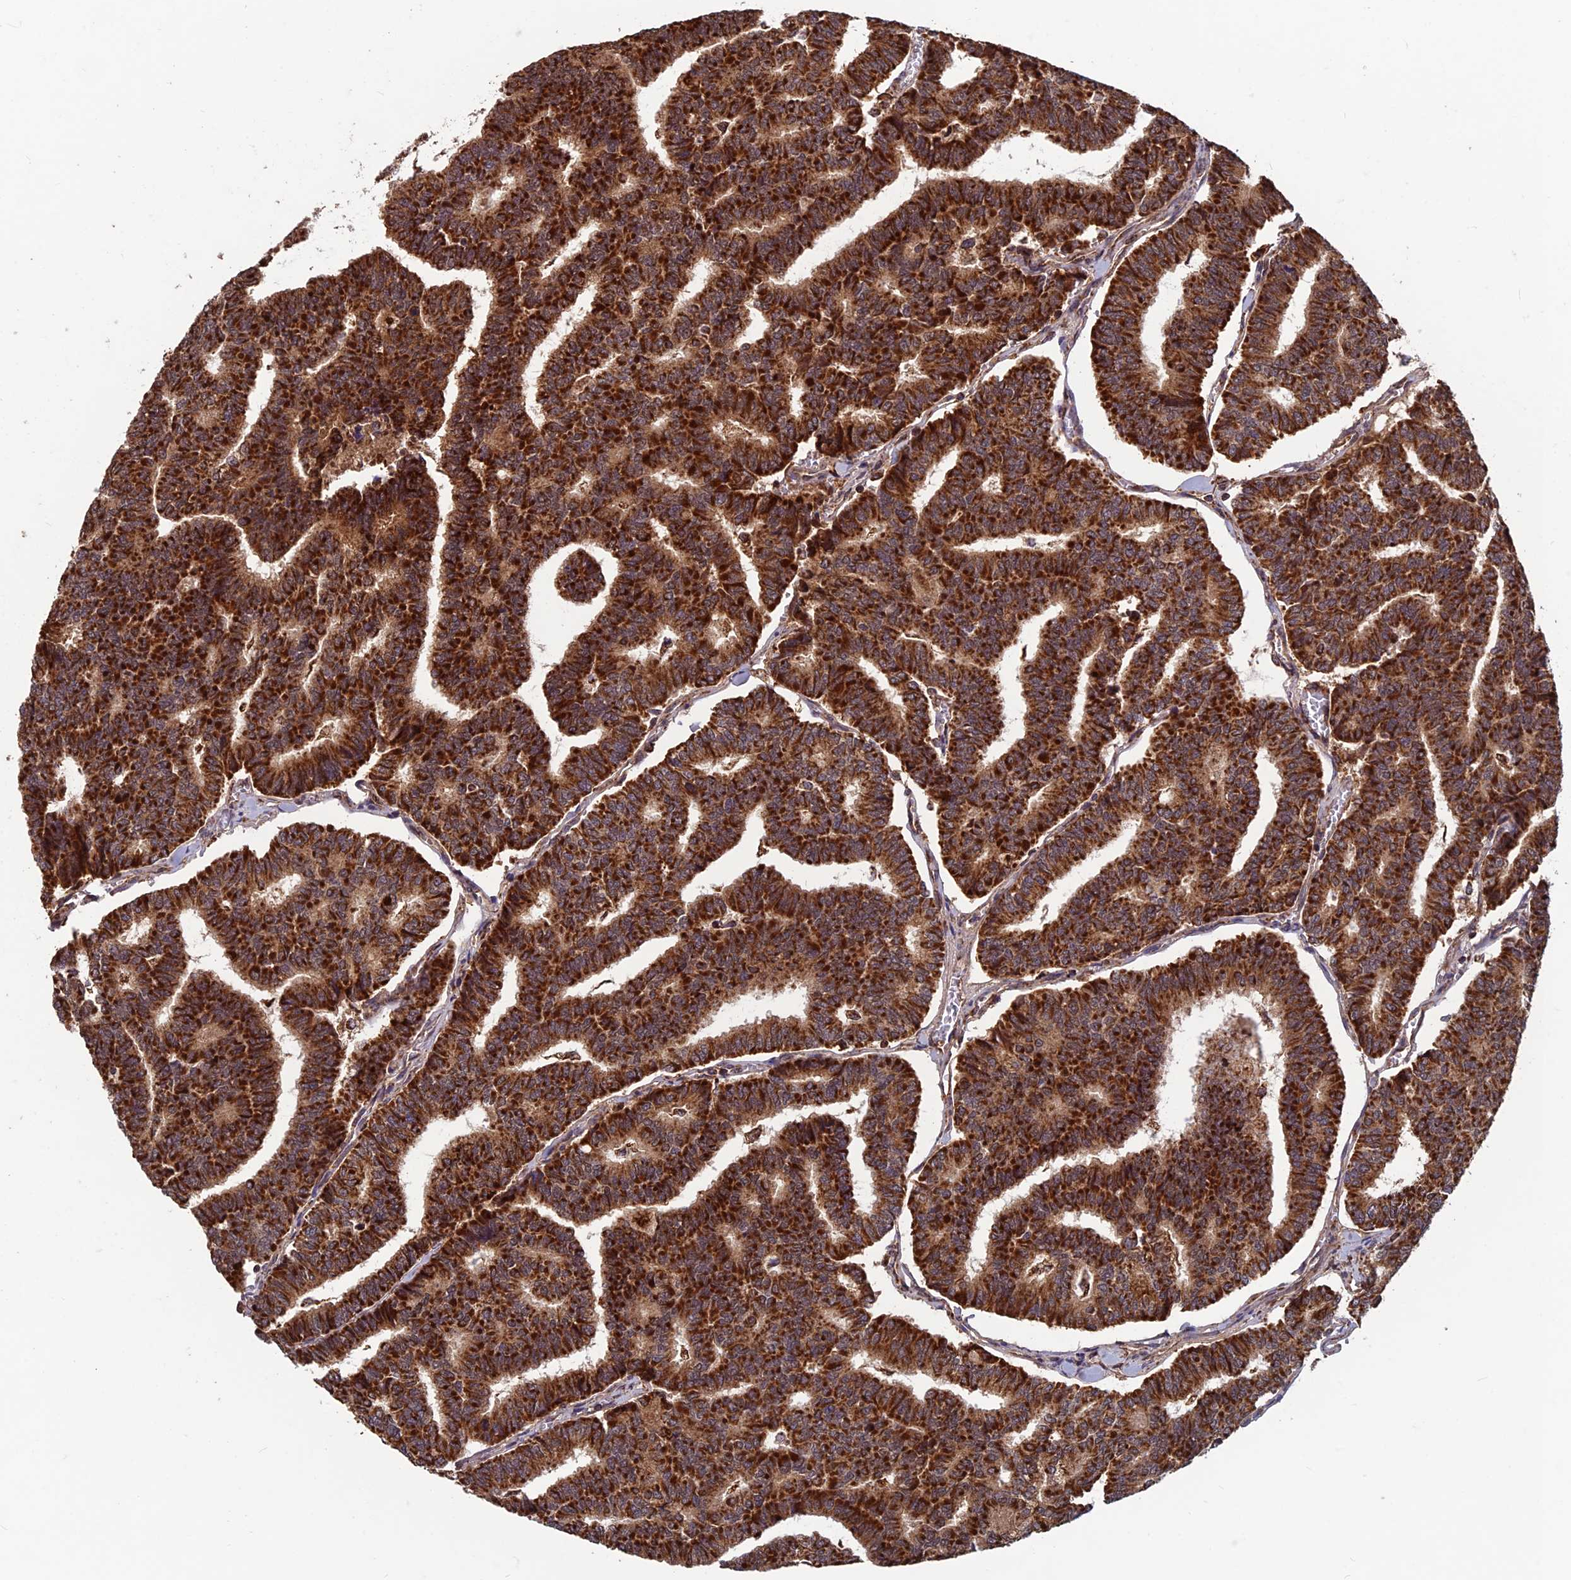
{"staining": {"intensity": "strong", "quantity": ">75%", "location": "cytoplasmic/membranous"}, "tissue": "thyroid cancer", "cell_type": "Tumor cells", "image_type": "cancer", "snomed": [{"axis": "morphology", "description": "Papillary adenocarcinoma, NOS"}, {"axis": "topography", "description": "Thyroid gland"}], "caption": "A high-resolution image shows immunohistochemistry (IHC) staining of thyroid papillary adenocarcinoma, which exhibits strong cytoplasmic/membranous staining in about >75% of tumor cells. Nuclei are stained in blue.", "gene": "CCDC15", "patient": {"sex": "female", "age": 35}}